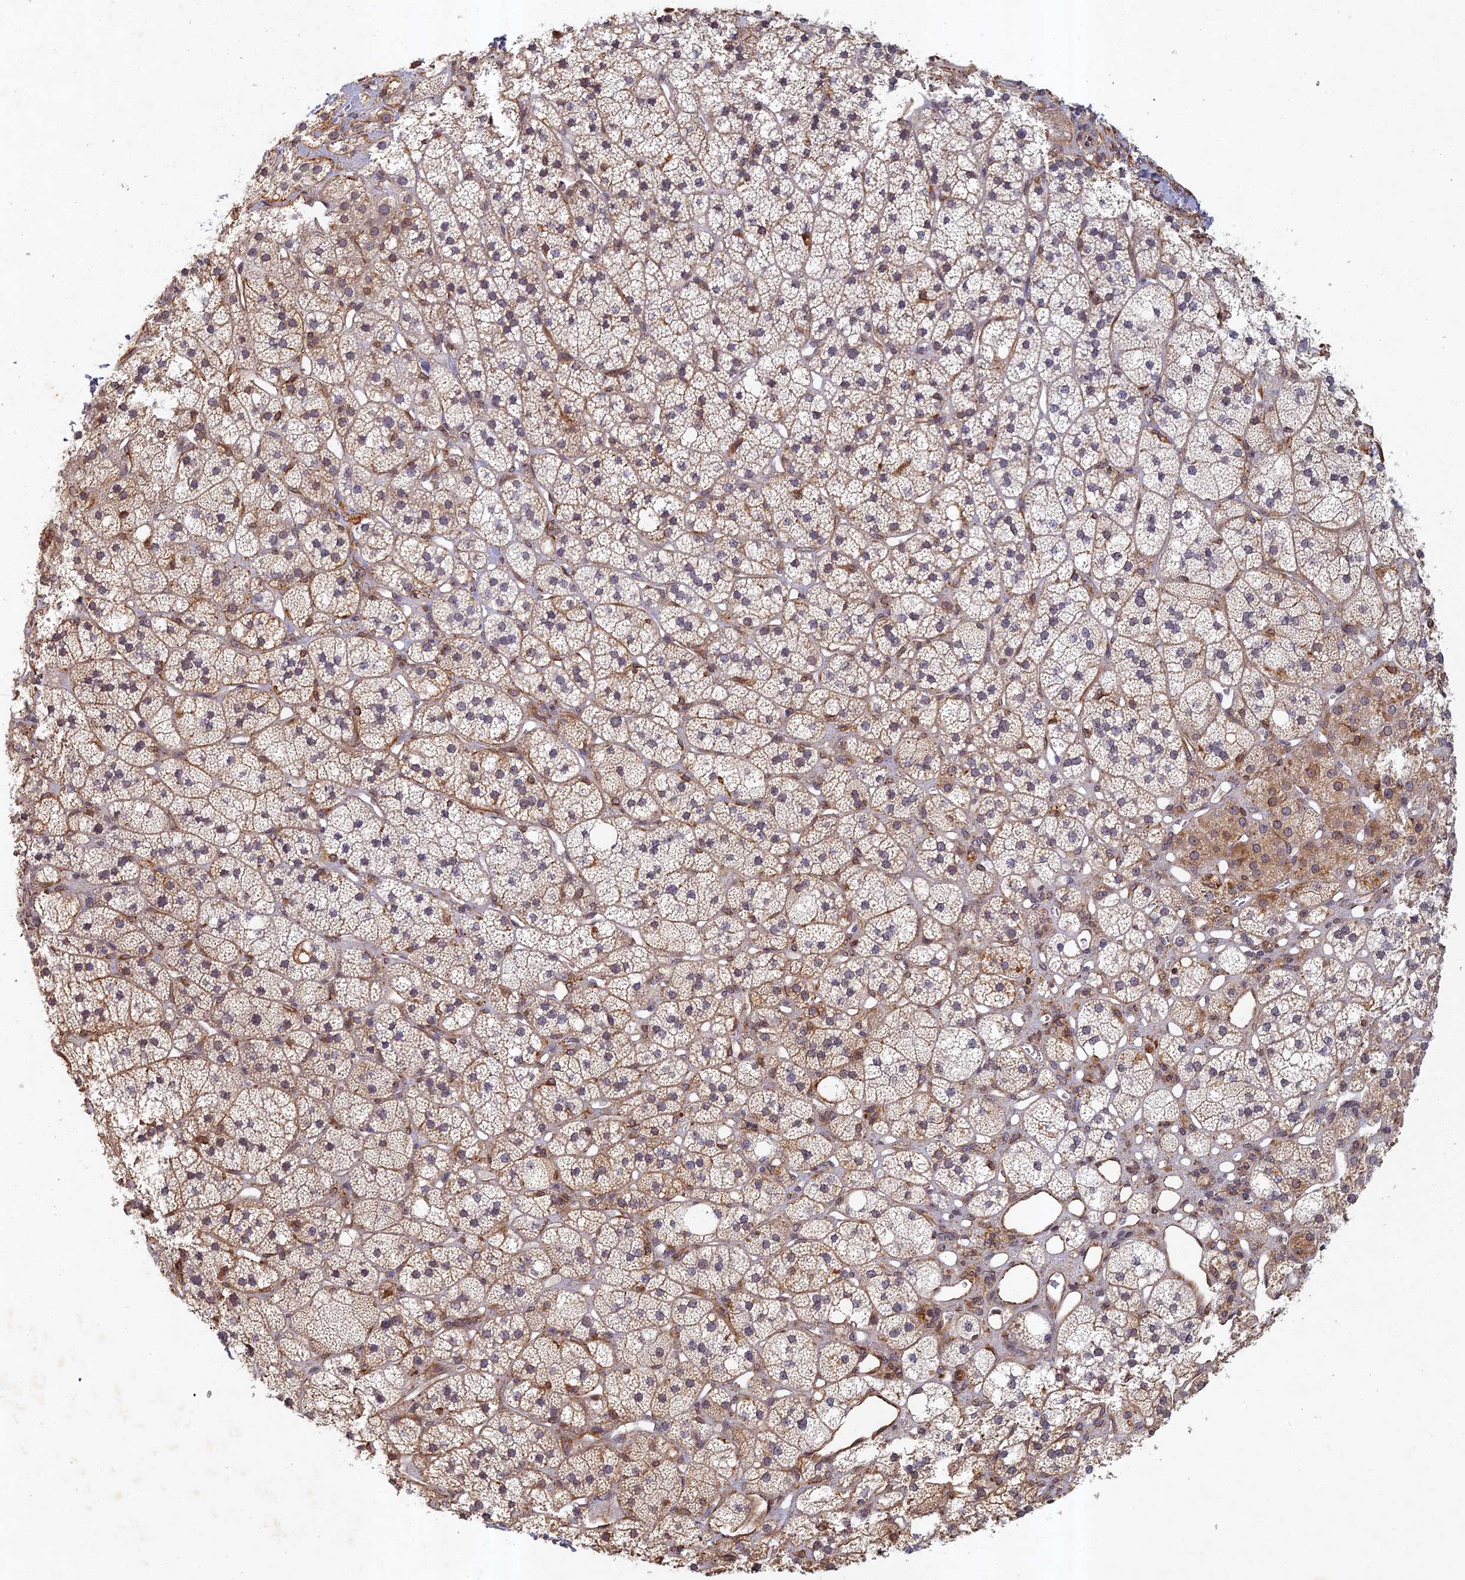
{"staining": {"intensity": "moderate", "quantity": ">75%", "location": "cytoplasmic/membranous"}, "tissue": "adrenal gland", "cell_type": "Glandular cells", "image_type": "normal", "snomed": [{"axis": "morphology", "description": "Normal tissue, NOS"}, {"axis": "topography", "description": "Adrenal gland"}], "caption": "Unremarkable adrenal gland exhibits moderate cytoplasmic/membranous staining in approximately >75% of glandular cells, visualized by immunohistochemistry.", "gene": "ABCB10", "patient": {"sex": "male", "age": 61}}